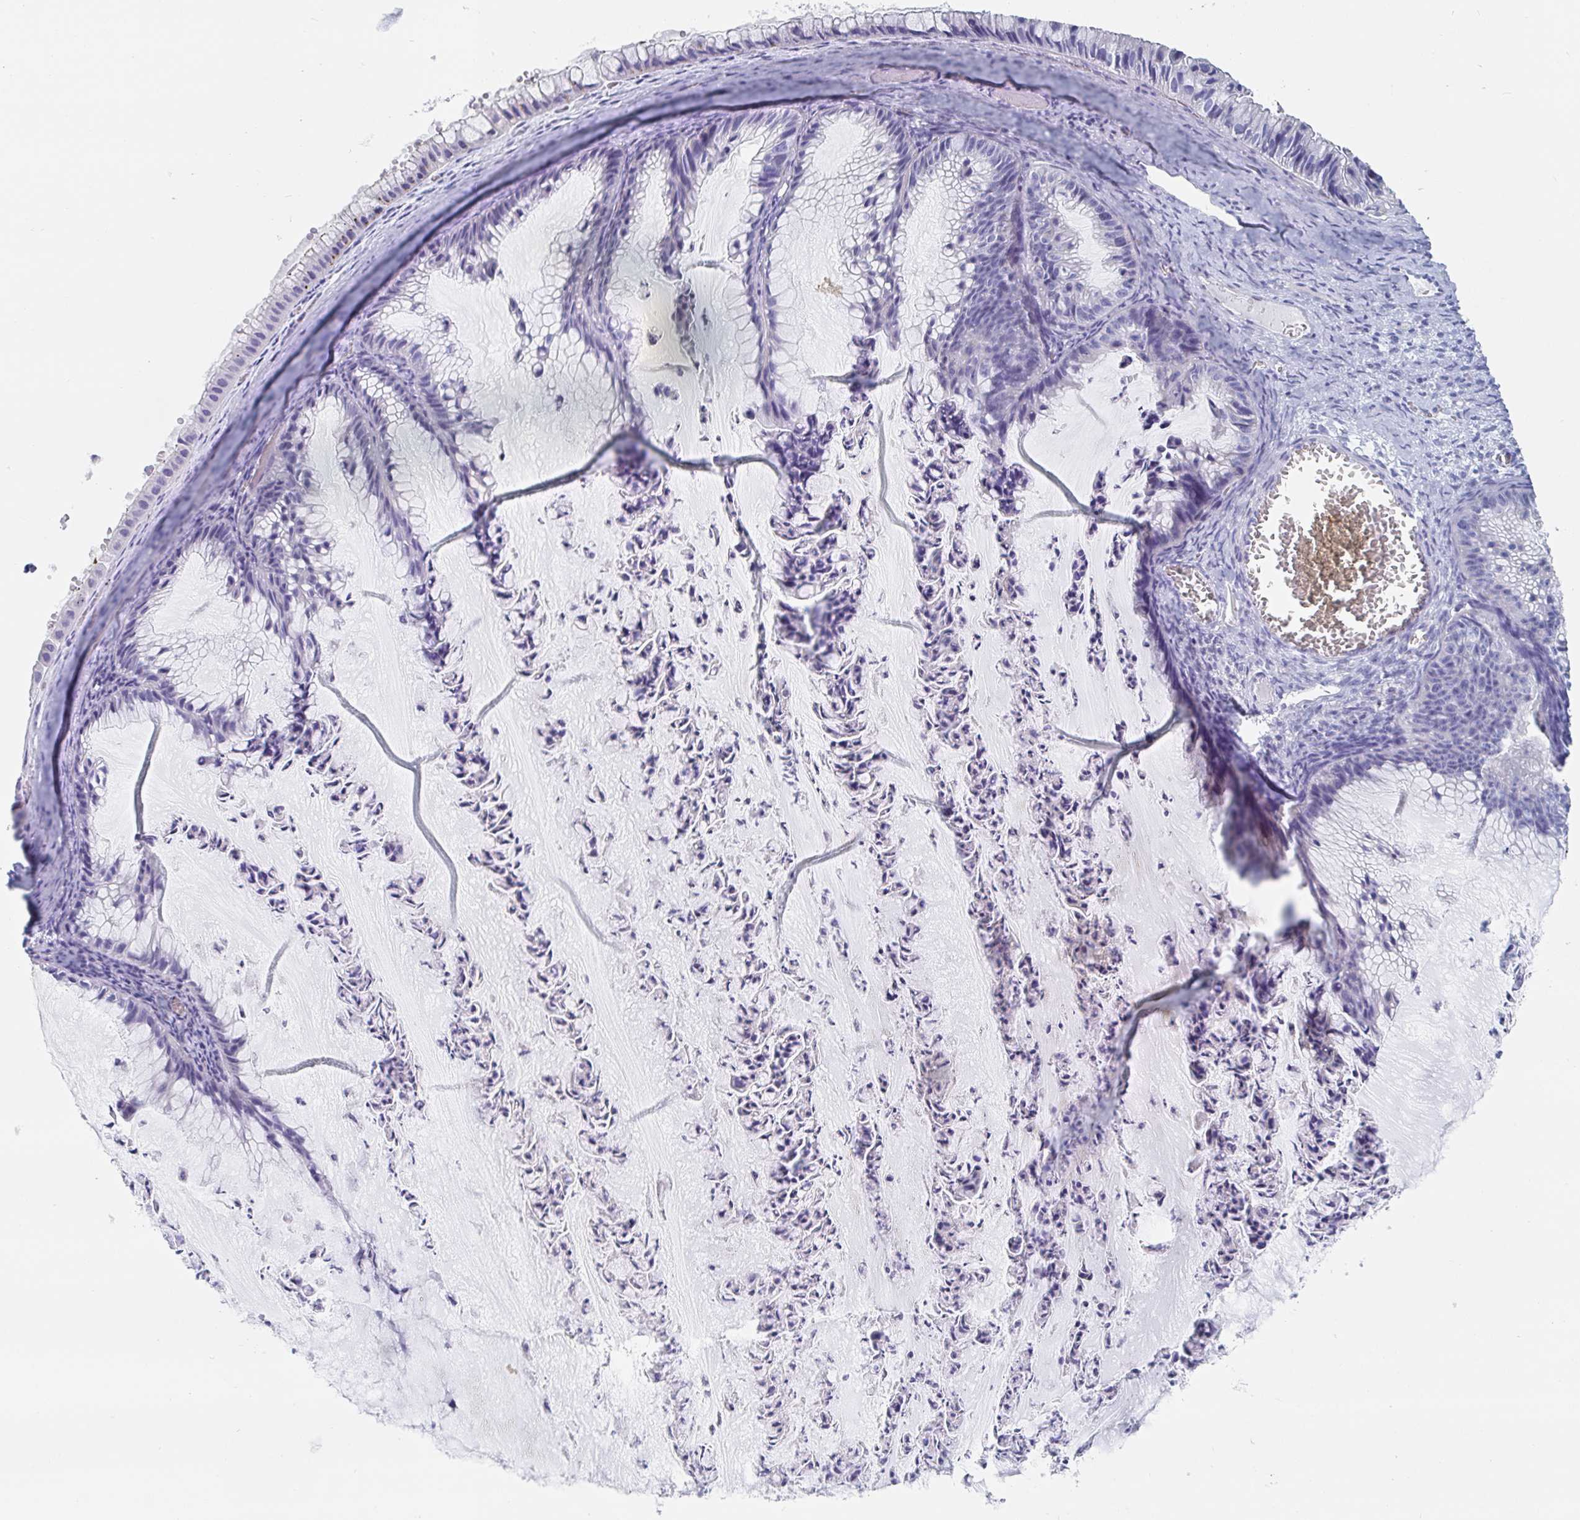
{"staining": {"intensity": "negative", "quantity": "none", "location": "none"}, "tissue": "ovarian cancer", "cell_type": "Tumor cells", "image_type": "cancer", "snomed": [{"axis": "morphology", "description": "Cystadenocarcinoma, mucinous, NOS"}, {"axis": "topography", "description": "Ovary"}], "caption": "Immunohistochemical staining of human mucinous cystadenocarcinoma (ovarian) shows no significant staining in tumor cells.", "gene": "PACSIN1", "patient": {"sex": "female", "age": 72}}